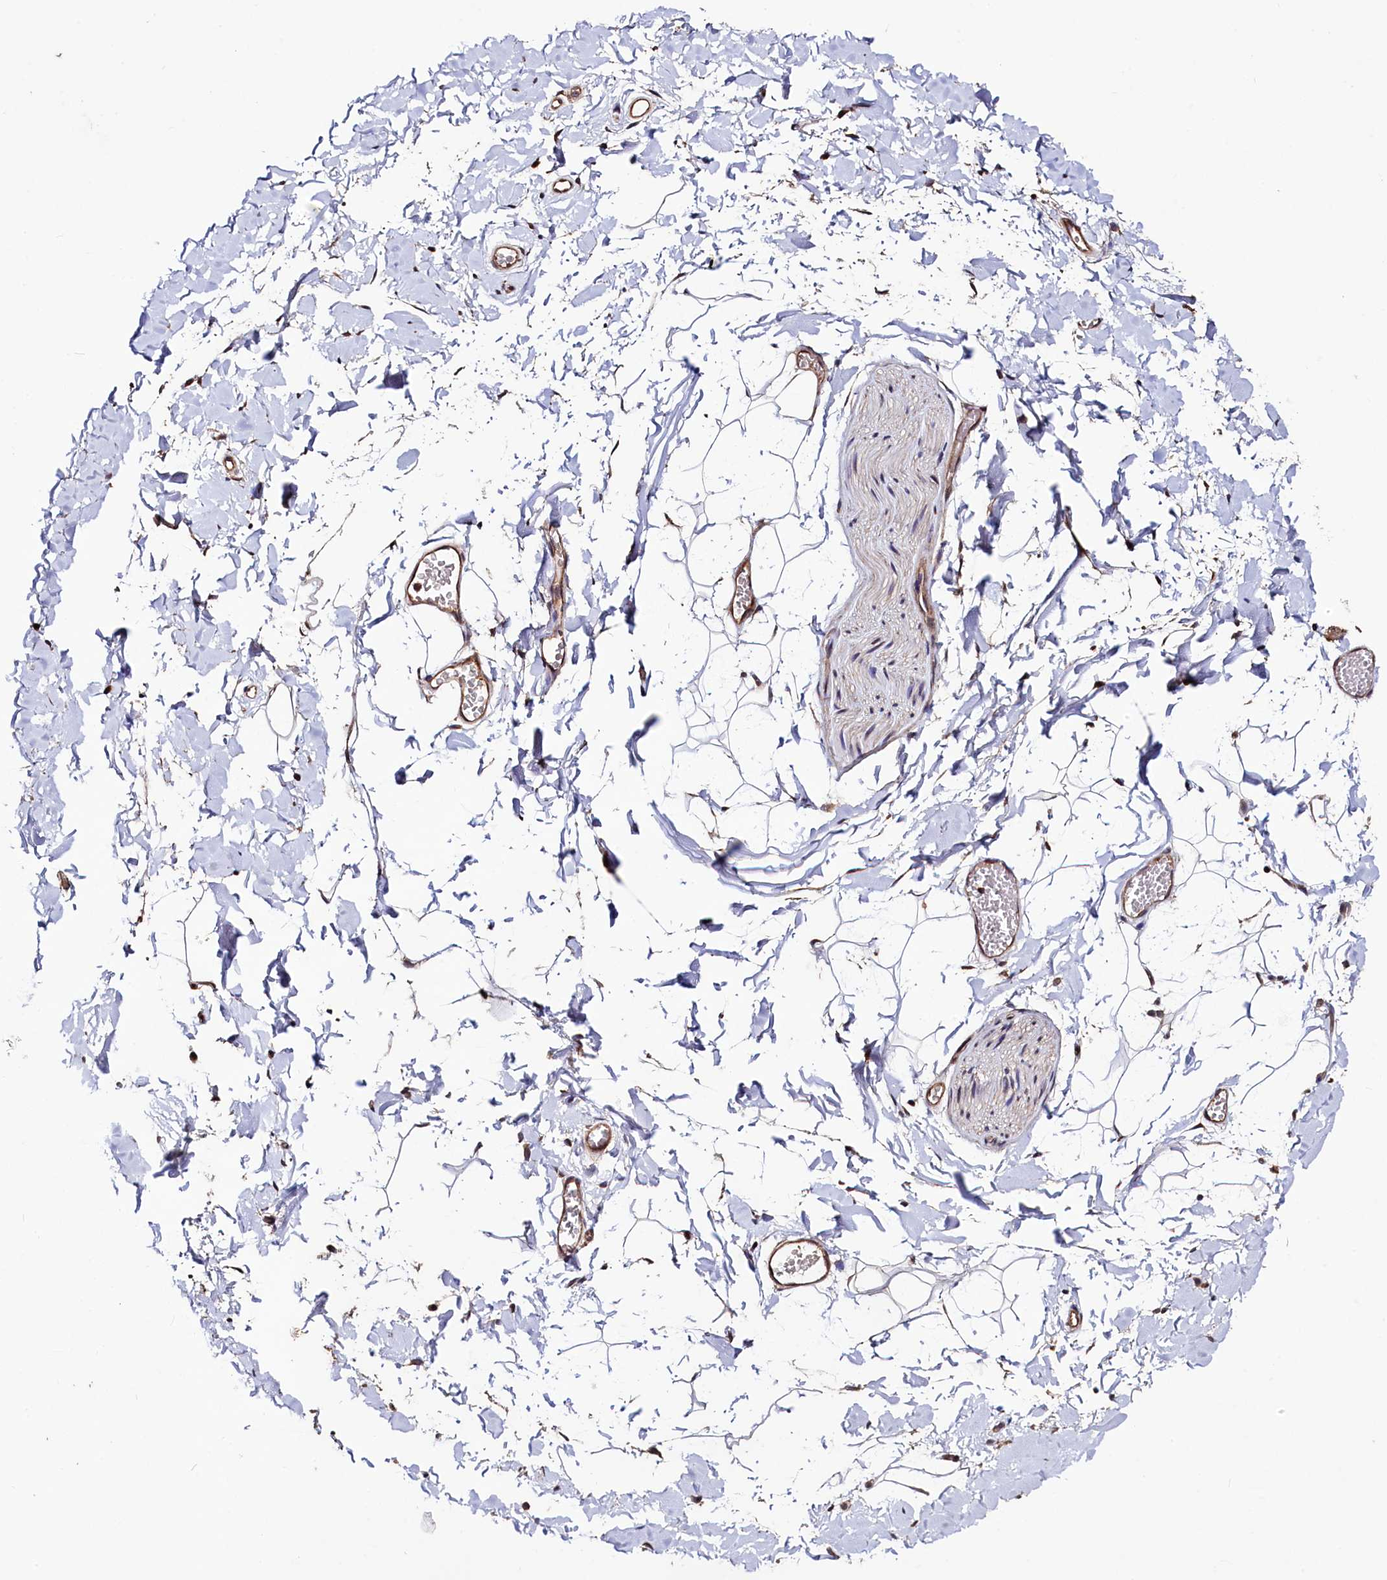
{"staining": {"intensity": "weak", "quantity": ">75%", "location": "cytoplasmic/membranous"}, "tissue": "adipose tissue", "cell_type": "Adipocytes", "image_type": "normal", "snomed": [{"axis": "morphology", "description": "Normal tissue, NOS"}, {"axis": "topography", "description": "Gallbladder"}, {"axis": "topography", "description": "Peripheral nerve tissue"}], "caption": "Immunohistochemical staining of benign adipose tissue demonstrates weak cytoplasmic/membranous protein staining in about >75% of adipocytes.", "gene": "RBFA", "patient": {"sex": "male", "age": 38}}